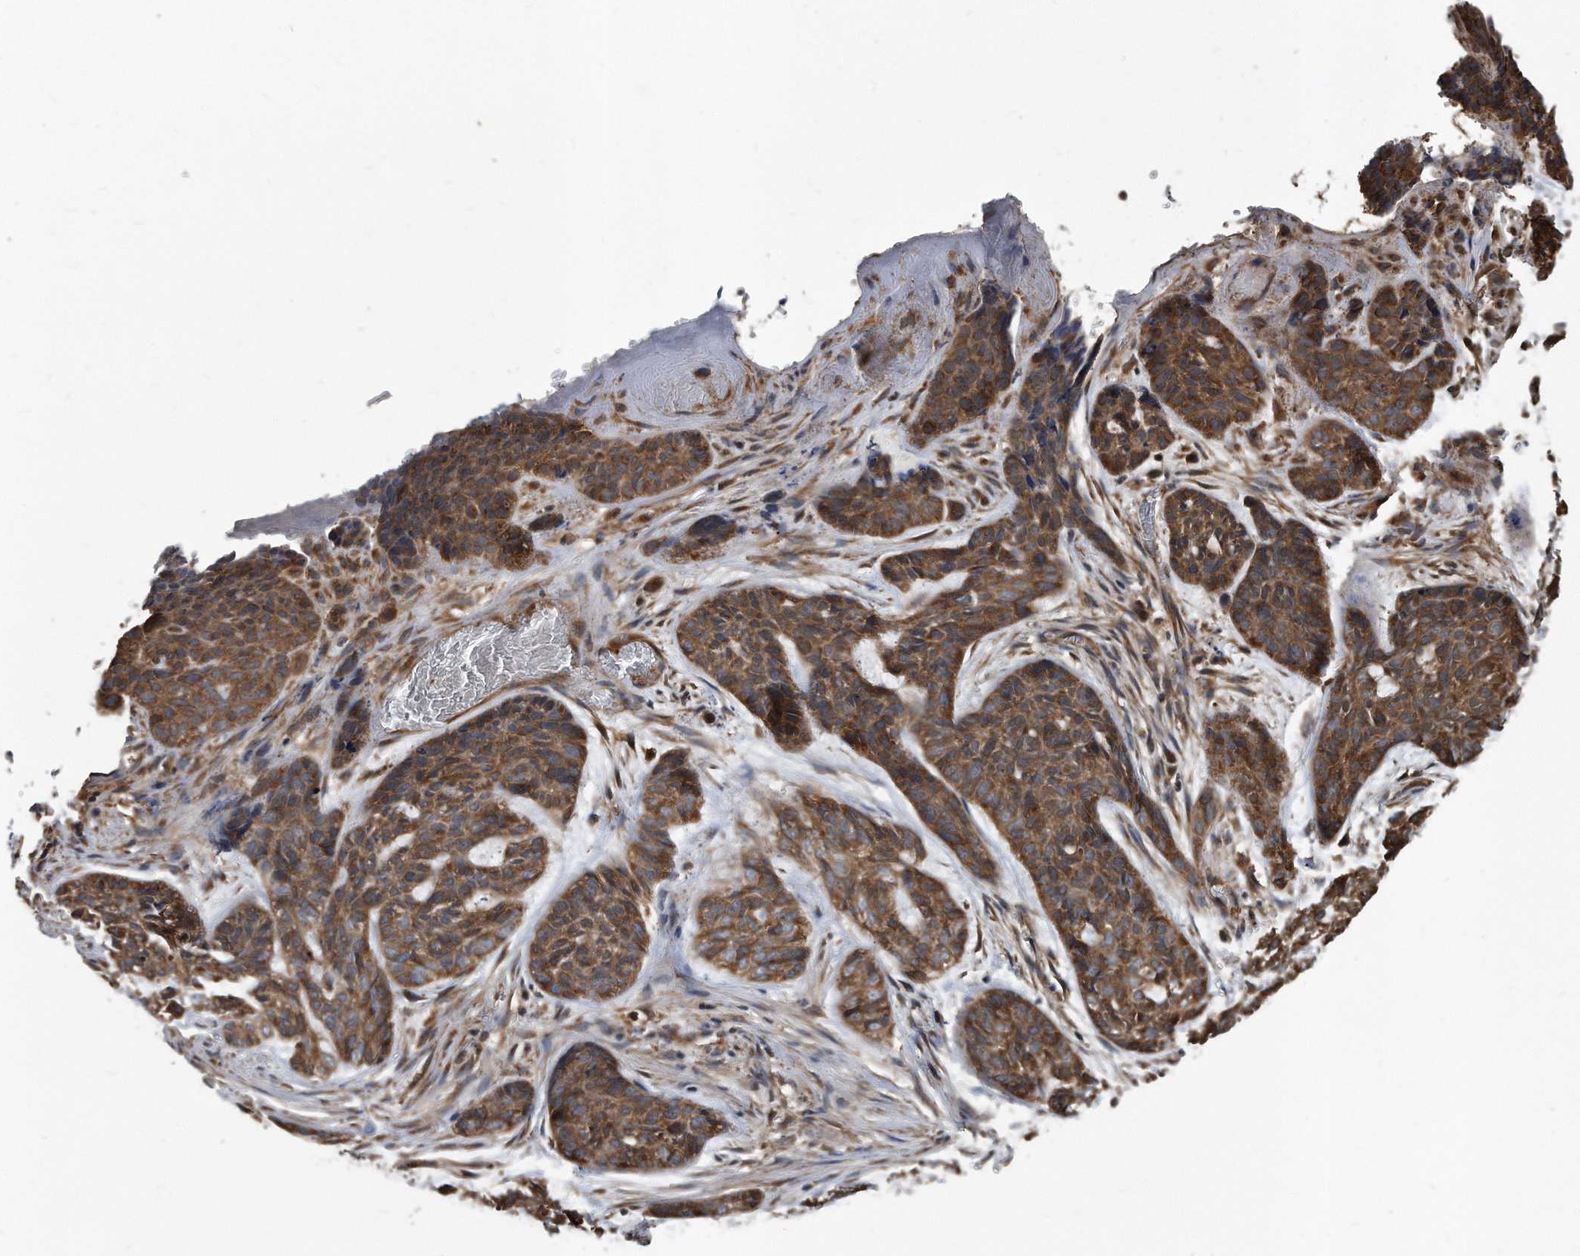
{"staining": {"intensity": "strong", "quantity": ">75%", "location": "cytoplasmic/membranous"}, "tissue": "skin cancer", "cell_type": "Tumor cells", "image_type": "cancer", "snomed": [{"axis": "morphology", "description": "Basal cell carcinoma"}, {"axis": "topography", "description": "Skin"}], "caption": "The photomicrograph reveals staining of basal cell carcinoma (skin), revealing strong cytoplasmic/membranous protein staining (brown color) within tumor cells. Immunohistochemistry stains the protein in brown and the nuclei are stained blue.", "gene": "FAM136A", "patient": {"sex": "female", "age": 64}}